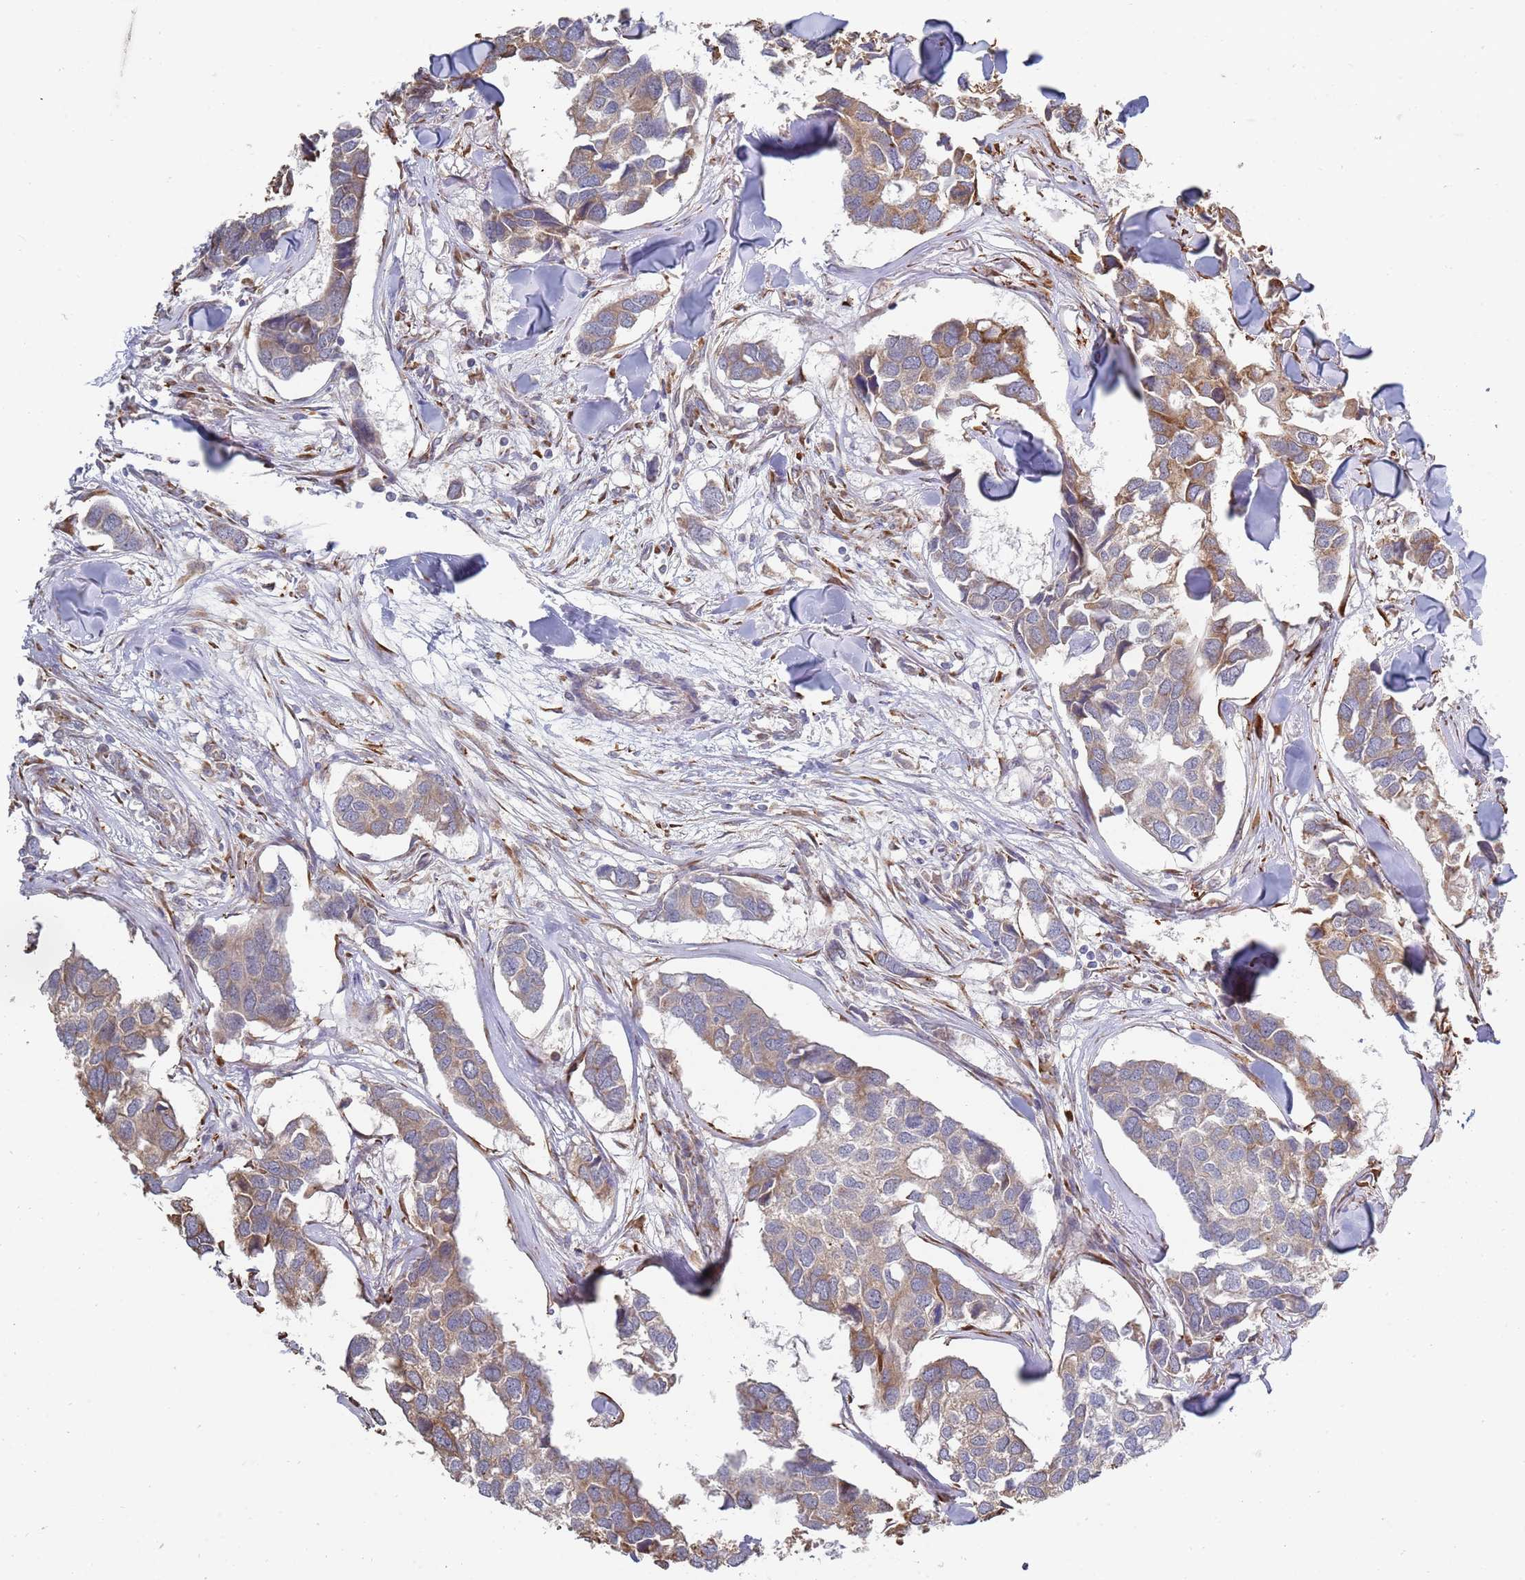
{"staining": {"intensity": "moderate", "quantity": "25%-75%", "location": "cytoplasmic/membranous"}, "tissue": "breast cancer", "cell_type": "Tumor cells", "image_type": "cancer", "snomed": [{"axis": "morphology", "description": "Duct carcinoma"}, {"axis": "topography", "description": "Breast"}], "caption": "Human breast infiltrating ductal carcinoma stained for a protein (brown) reveals moderate cytoplasmic/membranous positive staining in approximately 25%-75% of tumor cells.", "gene": "VRK2", "patient": {"sex": "female", "age": 83}}